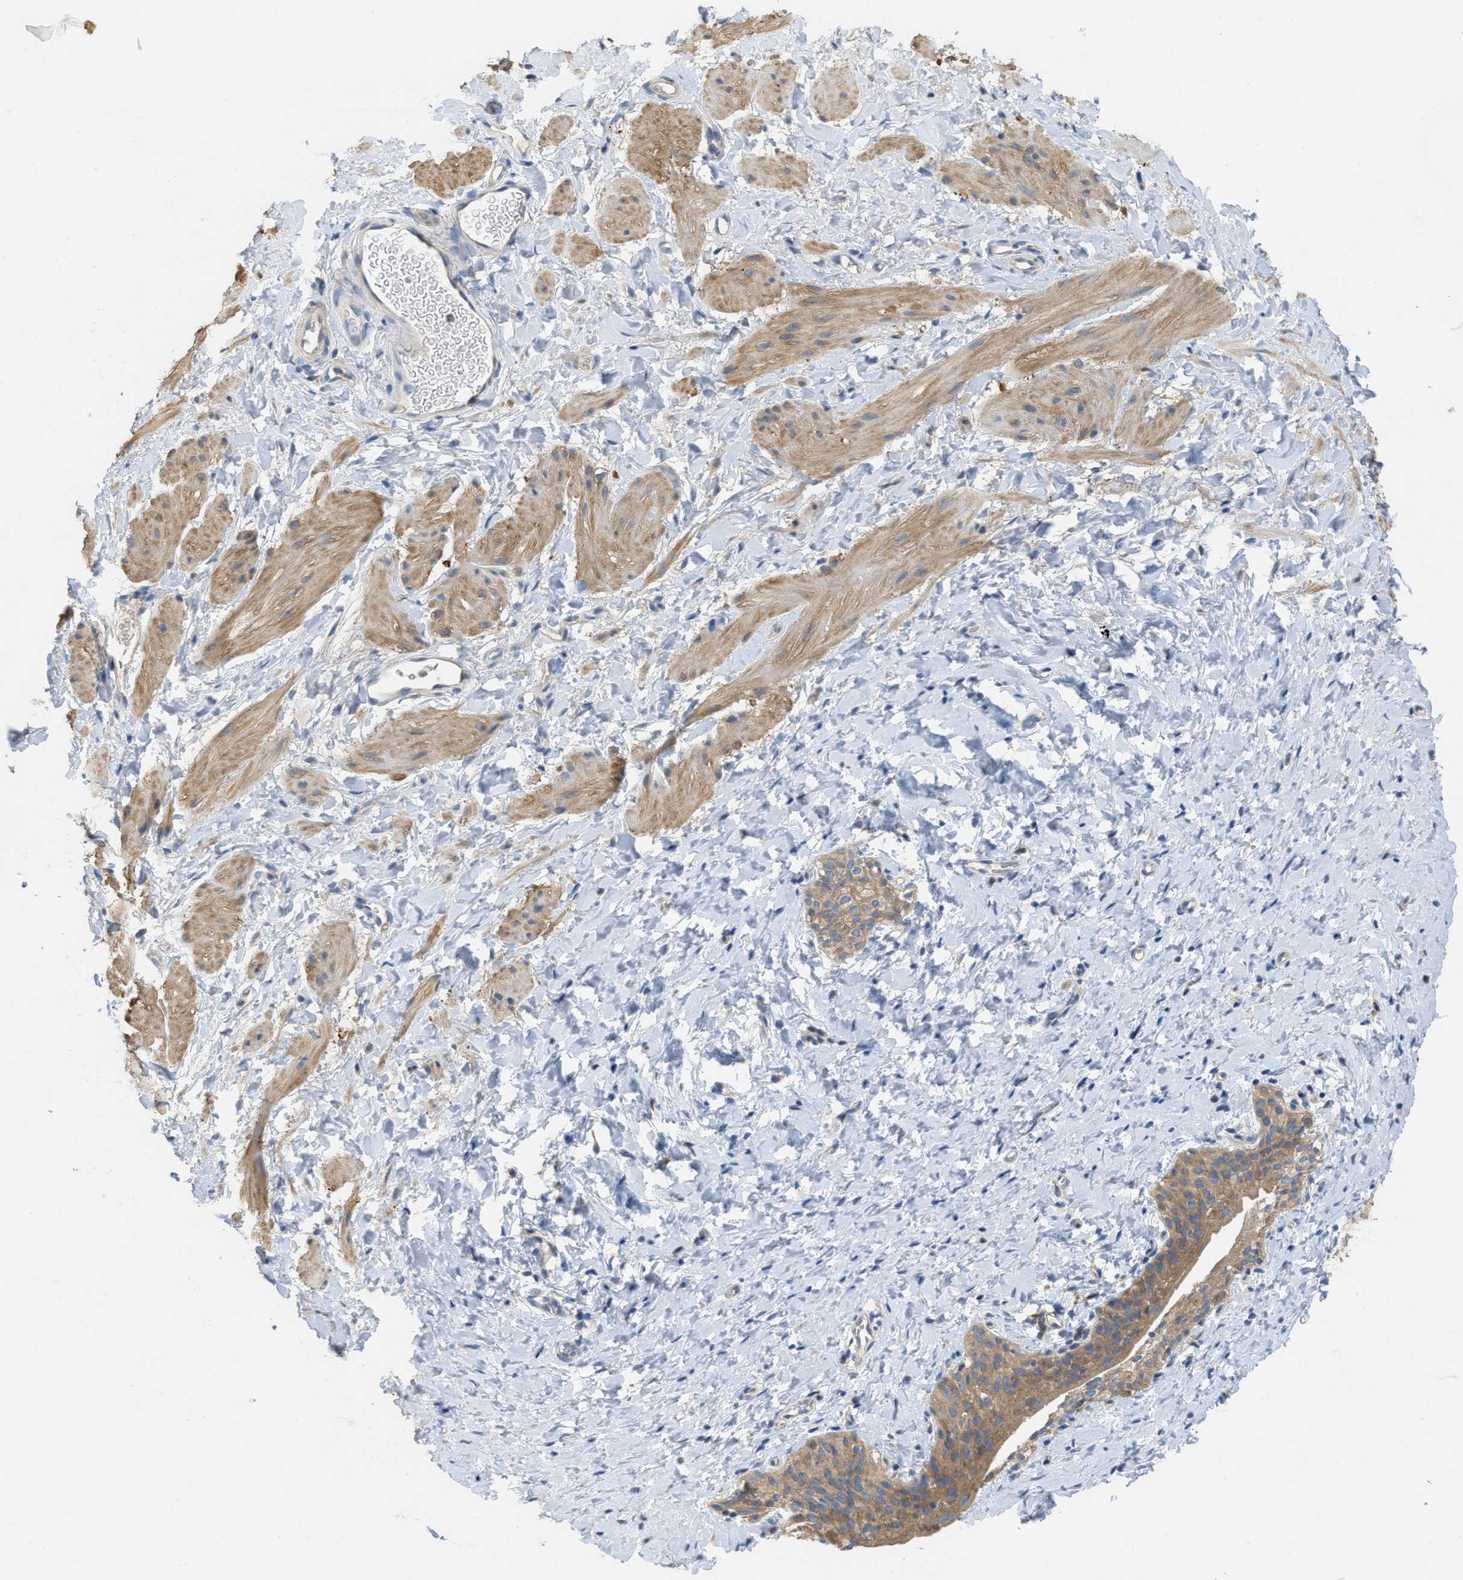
{"staining": {"intensity": "moderate", "quantity": "25%-75%", "location": "cytoplasmic/membranous"}, "tissue": "smooth muscle", "cell_type": "Smooth muscle cells", "image_type": "normal", "snomed": [{"axis": "morphology", "description": "Normal tissue, NOS"}, {"axis": "topography", "description": "Smooth muscle"}], "caption": "High-magnification brightfield microscopy of normal smooth muscle stained with DAB (3,3'-diaminobenzidine) (brown) and counterstained with hematoxylin (blue). smooth muscle cells exhibit moderate cytoplasmic/membranous staining is seen in about25%-75% of cells.", "gene": "UBA5", "patient": {"sex": "male", "age": 16}}